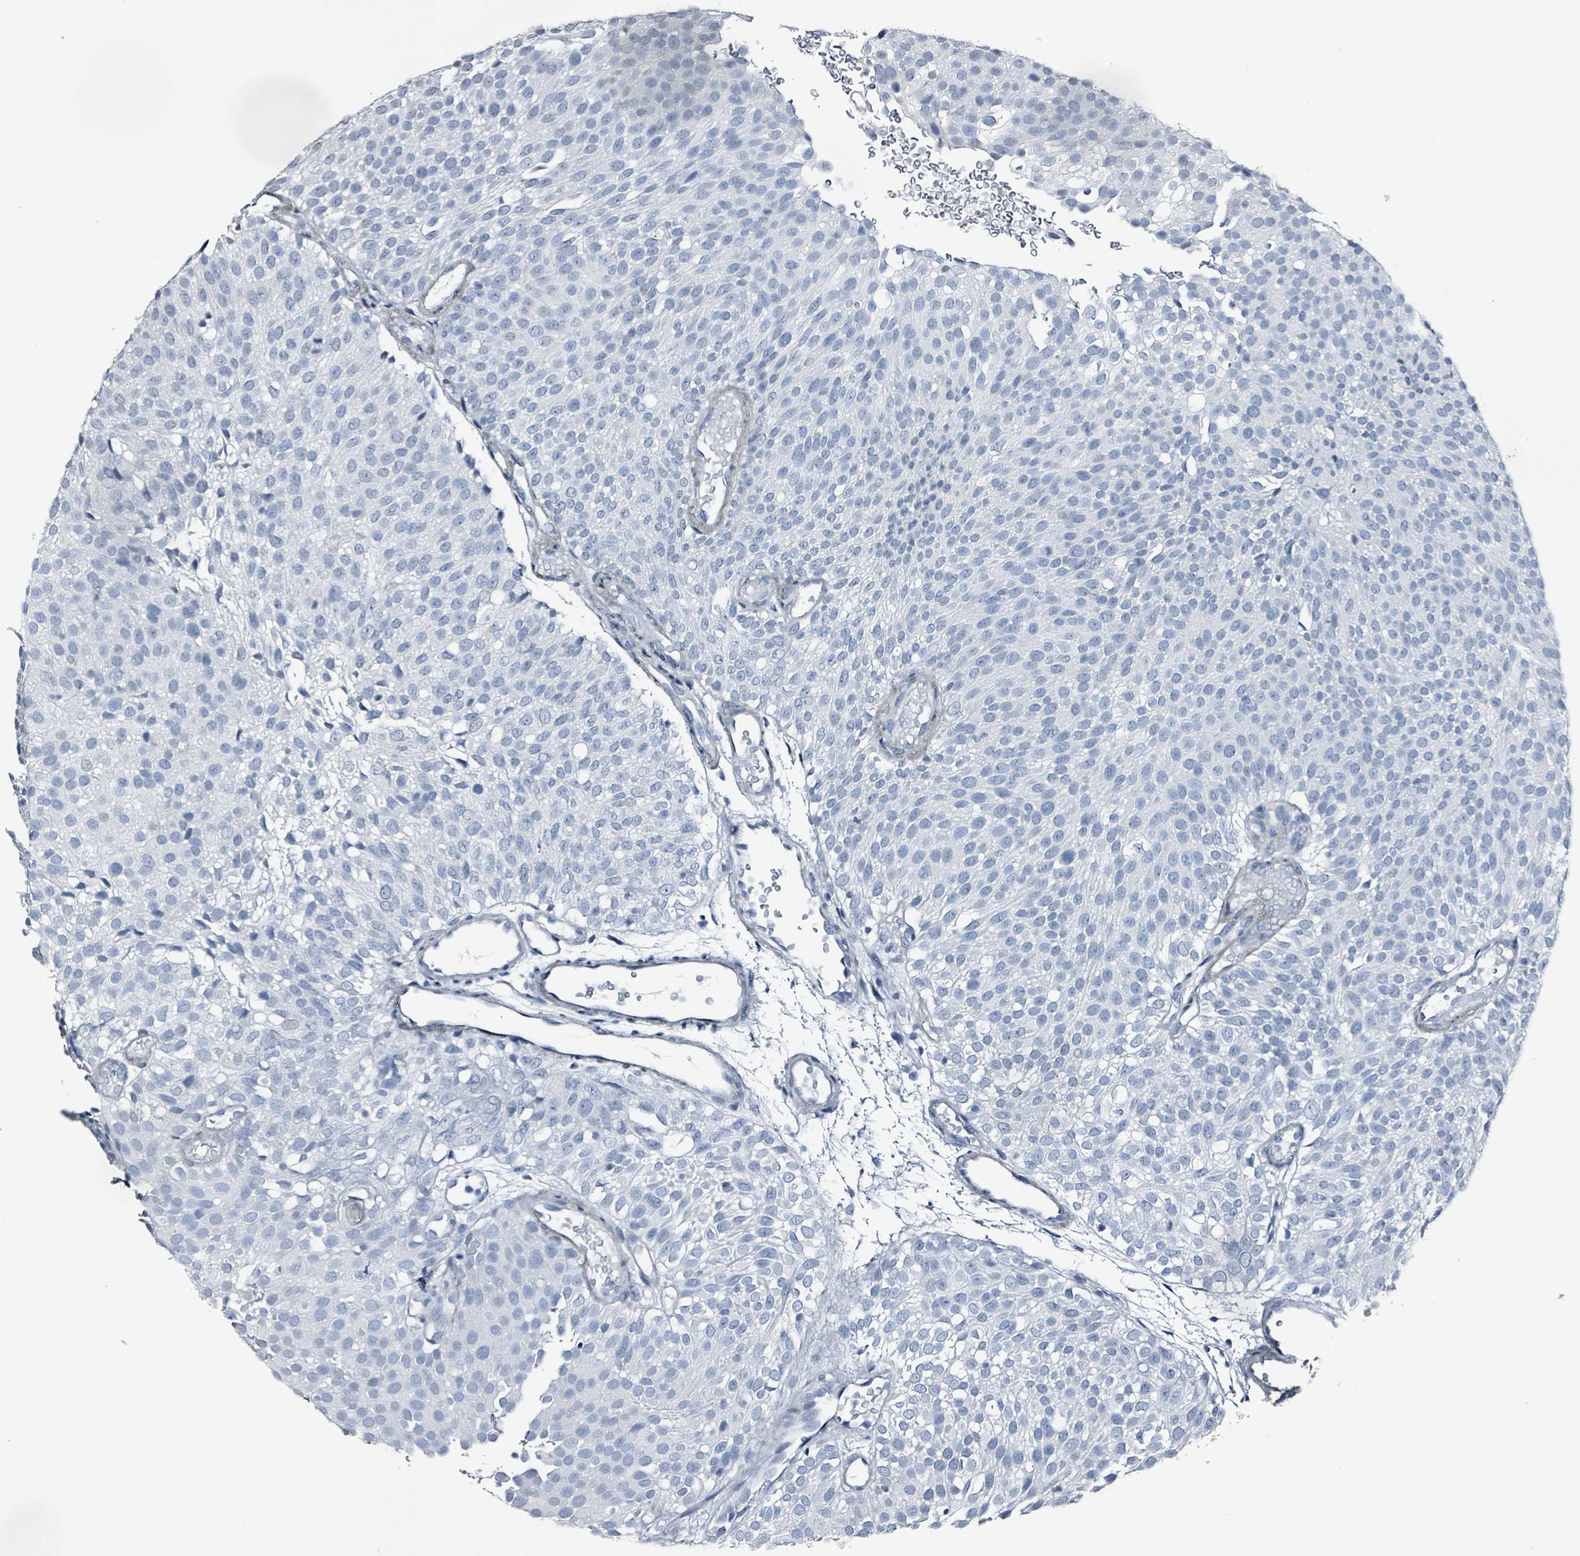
{"staining": {"intensity": "negative", "quantity": "none", "location": "none"}, "tissue": "urothelial cancer", "cell_type": "Tumor cells", "image_type": "cancer", "snomed": [{"axis": "morphology", "description": "Urothelial carcinoma, Low grade"}, {"axis": "topography", "description": "Urinary bladder"}], "caption": "High power microscopy histopathology image of an immunohistochemistry micrograph of urothelial carcinoma (low-grade), revealing no significant staining in tumor cells.", "gene": "CA9", "patient": {"sex": "male", "age": 78}}